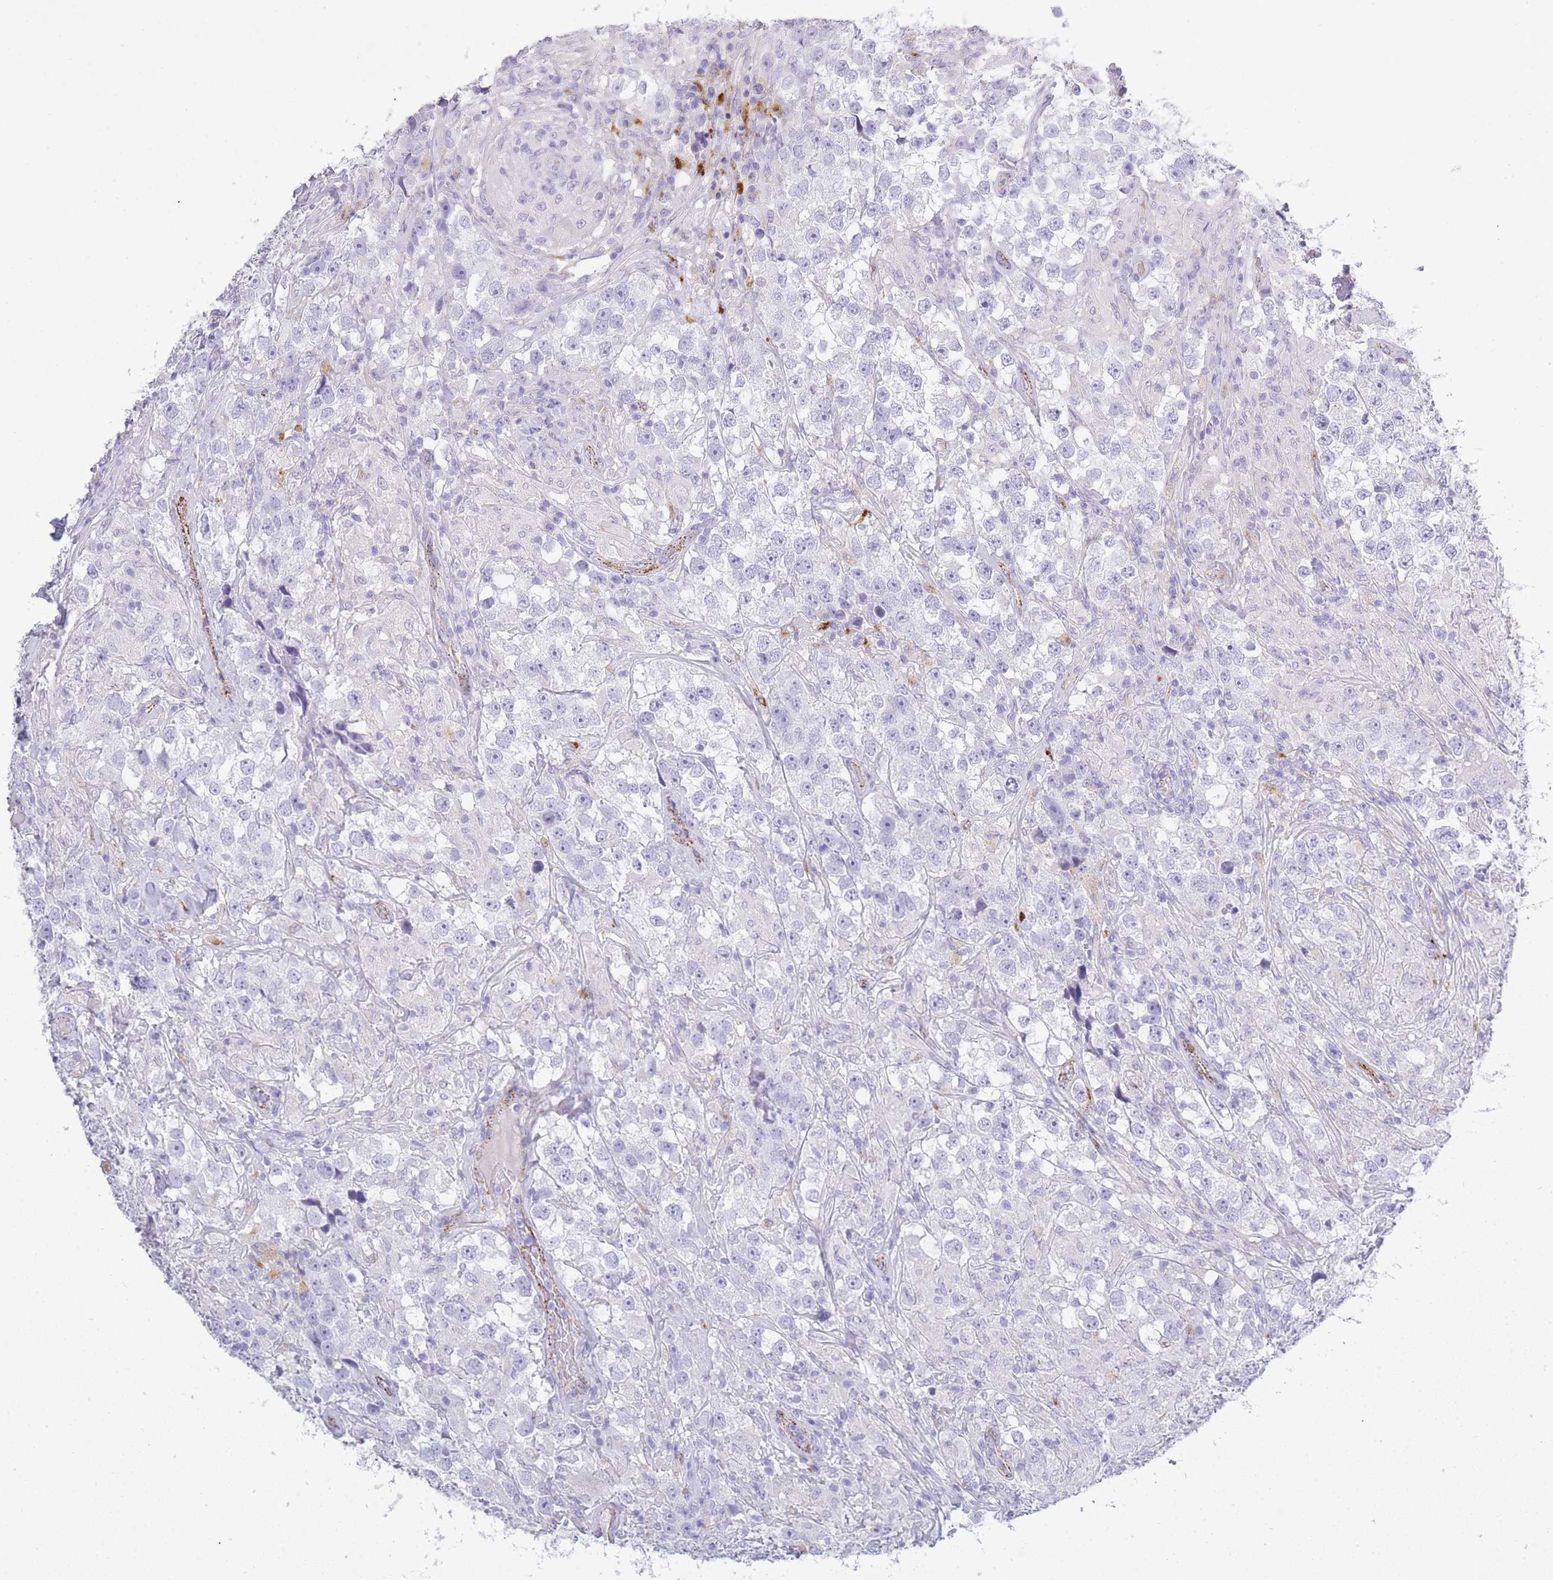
{"staining": {"intensity": "negative", "quantity": "none", "location": "none"}, "tissue": "testis cancer", "cell_type": "Tumor cells", "image_type": "cancer", "snomed": [{"axis": "morphology", "description": "Seminoma, NOS"}, {"axis": "topography", "description": "Testis"}], "caption": "There is no significant positivity in tumor cells of testis cancer. (Immunohistochemistry, brightfield microscopy, high magnification).", "gene": "RHO", "patient": {"sex": "male", "age": 46}}